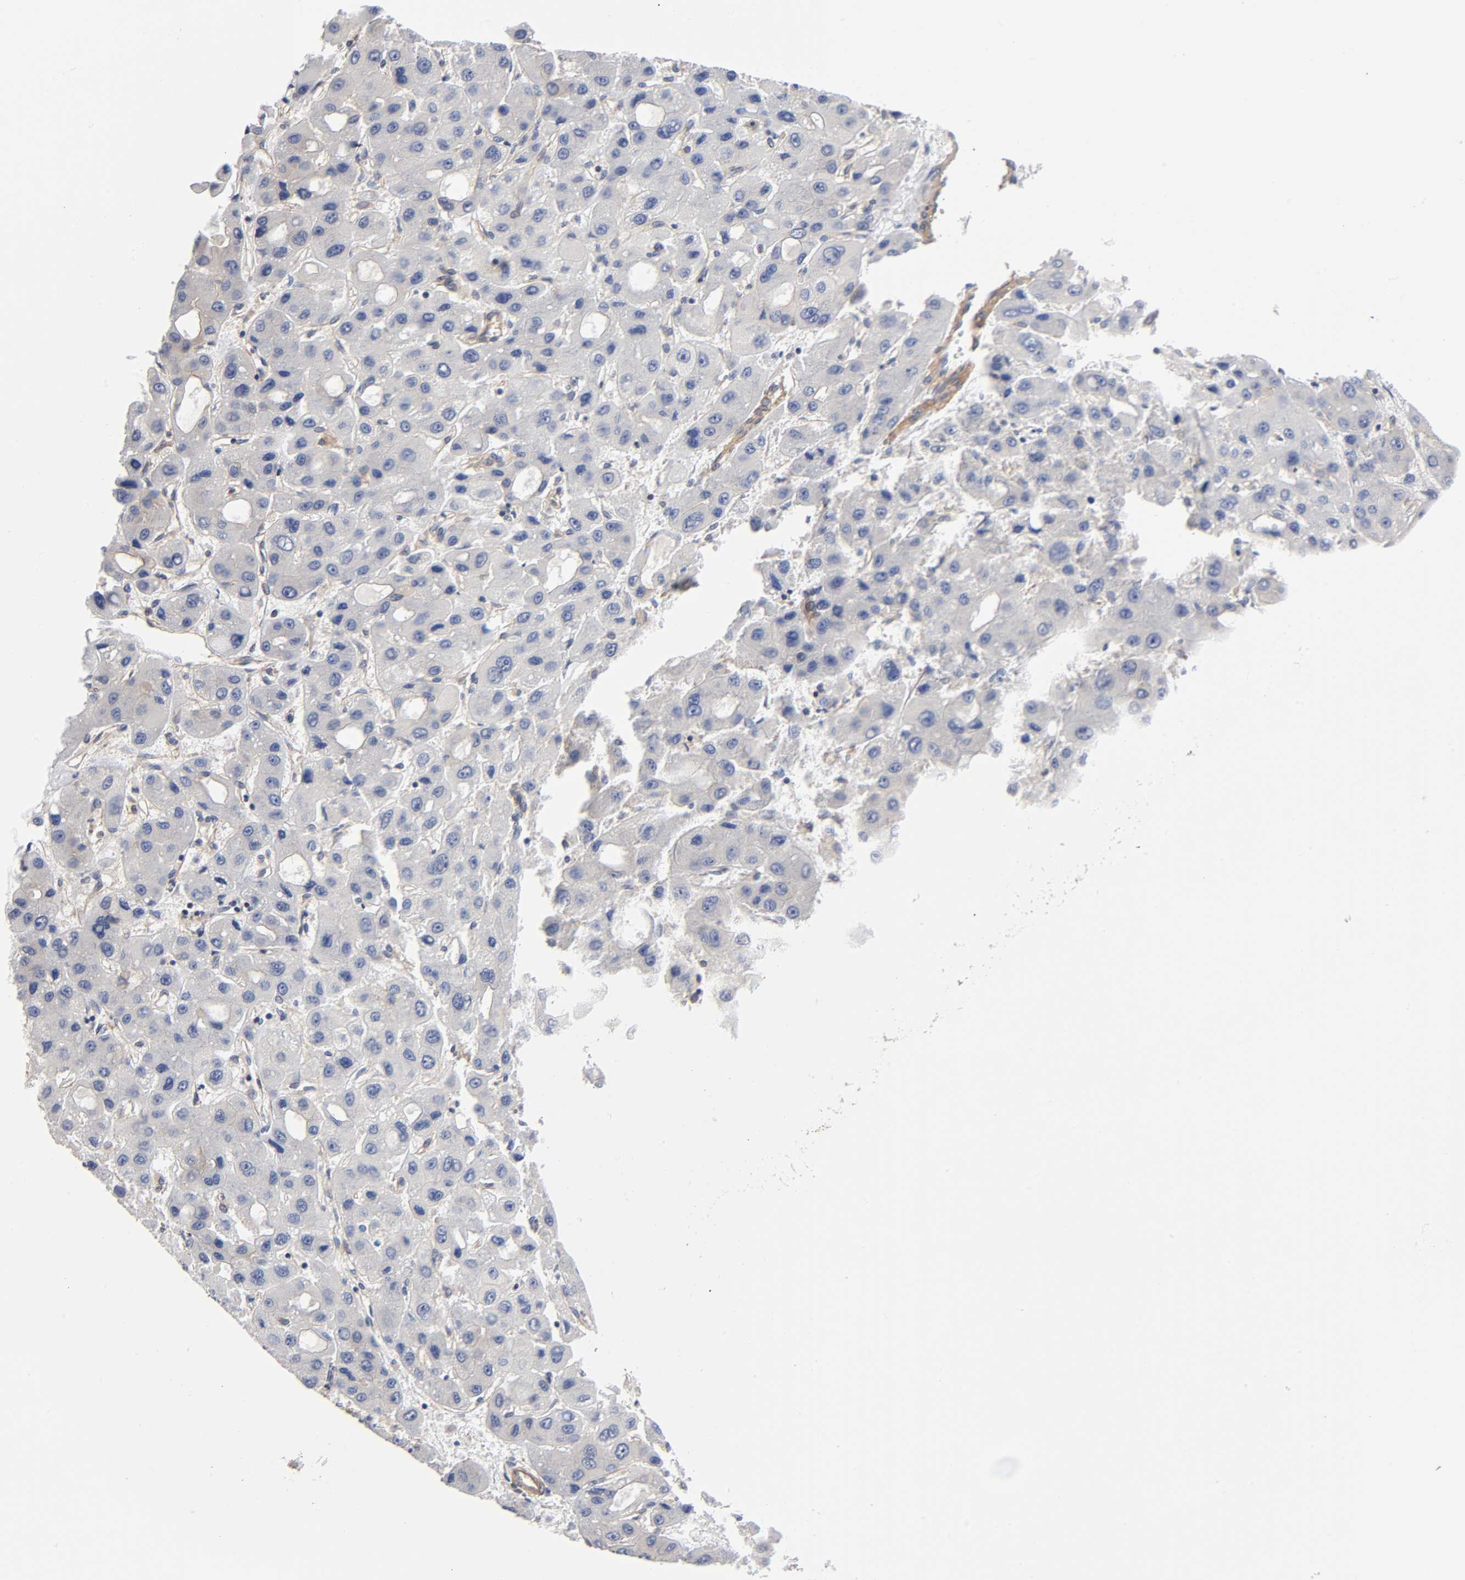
{"staining": {"intensity": "negative", "quantity": "none", "location": "none"}, "tissue": "liver cancer", "cell_type": "Tumor cells", "image_type": "cancer", "snomed": [{"axis": "morphology", "description": "Carcinoma, Hepatocellular, NOS"}, {"axis": "topography", "description": "Liver"}], "caption": "High power microscopy micrograph of an immunohistochemistry (IHC) histopathology image of hepatocellular carcinoma (liver), revealing no significant expression in tumor cells.", "gene": "STRN3", "patient": {"sex": "male", "age": 55}}